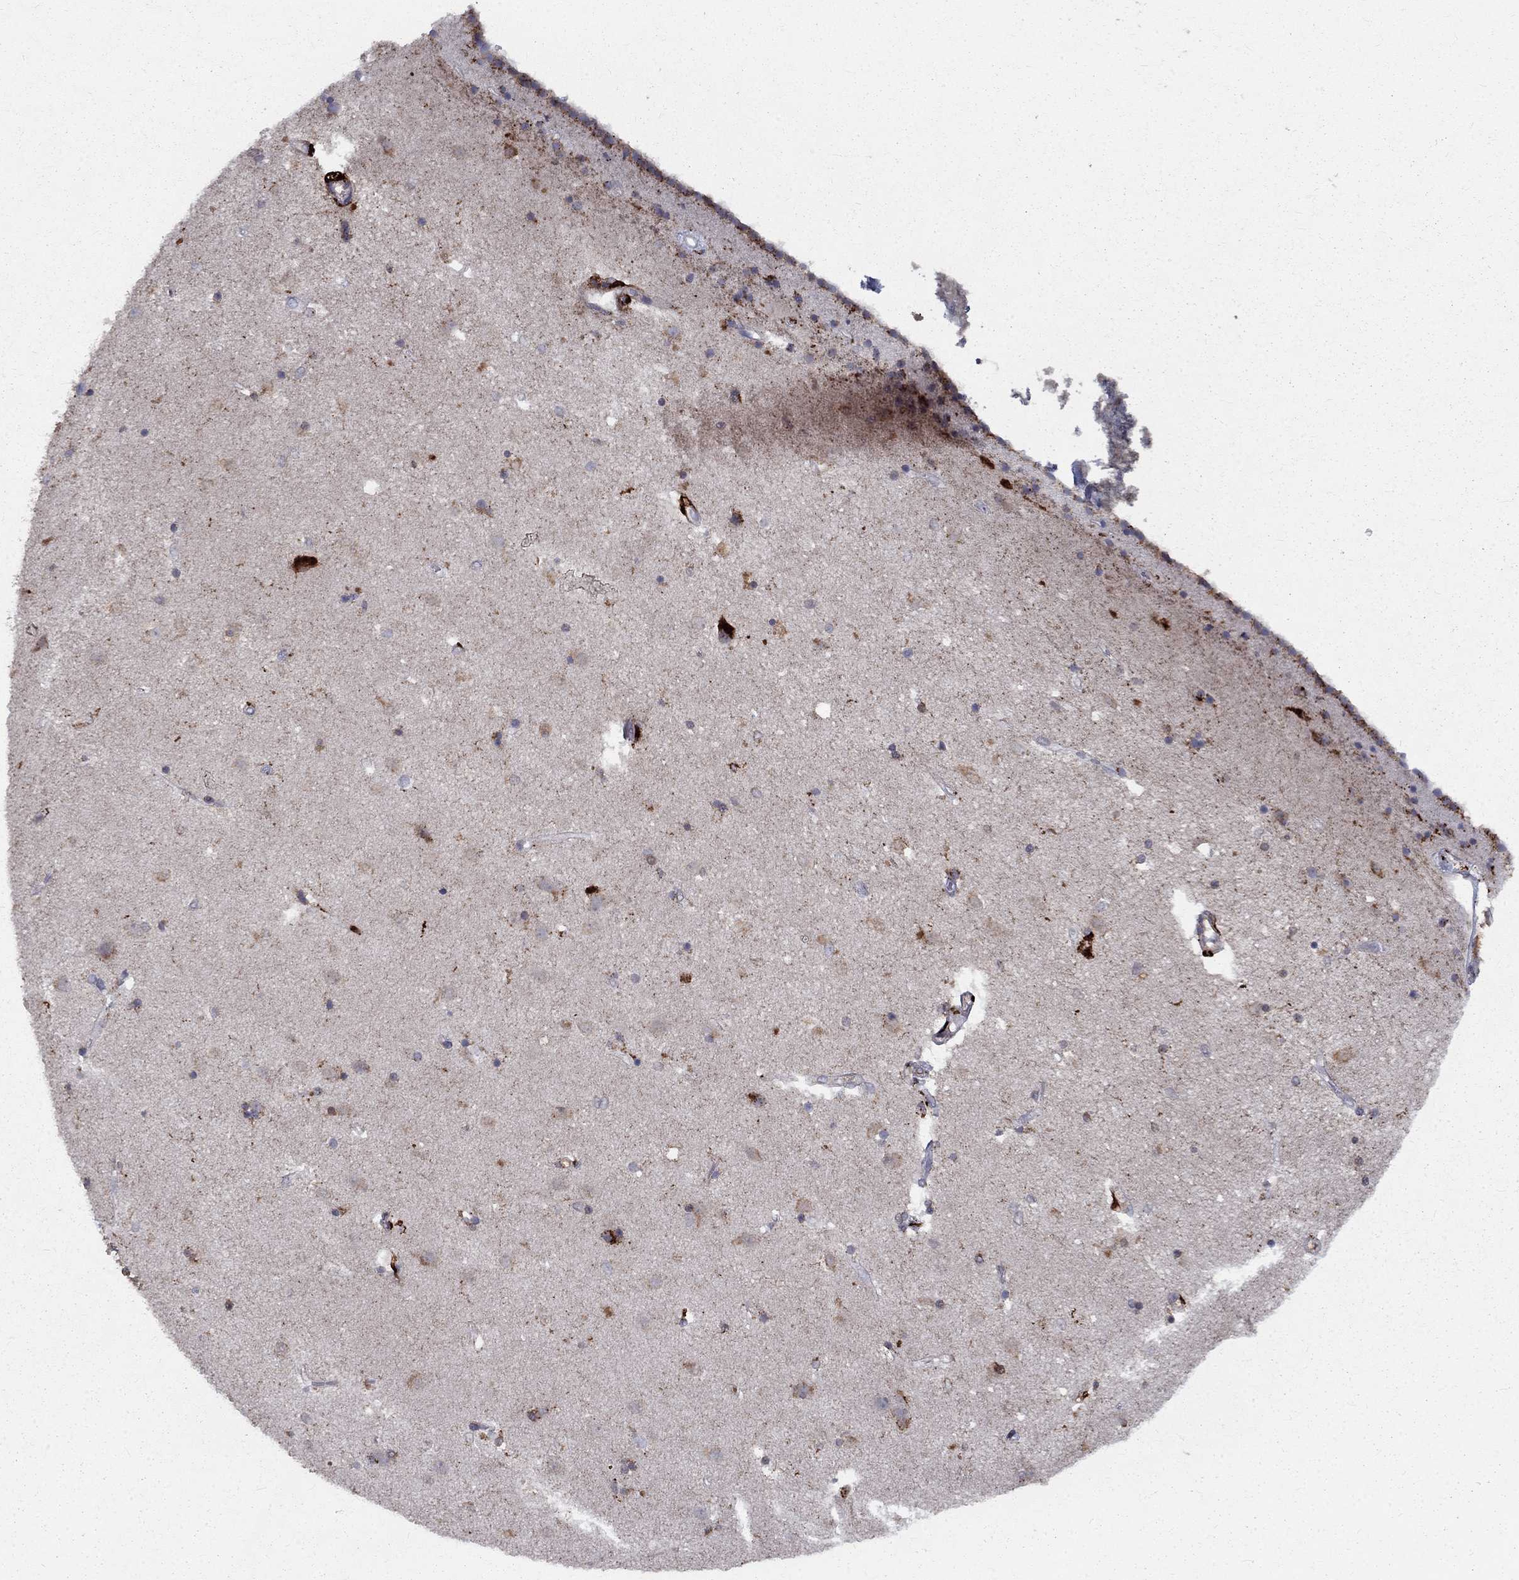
{"staining": {"intensity": "strong", "quantity": "<25%", "location": "cytoplasmic/membranous"}, "tissue": "caudate", "cell_type": "Glial cells", "image_type": "normal", "snomed": [{"axis": "morphology", "description": "Normal tissue, NOS"}, {"axis": "topography", "description": "Lateral ventricle wall"}], "caption": "A high-resolution histopathology image shows IHC staining of benign caudate, which shows strong cytoplasmic/membranous expression in about <25% of glial cells.", "gene": "EPDR1", "patient": {"sex": "female", "age": 71}}